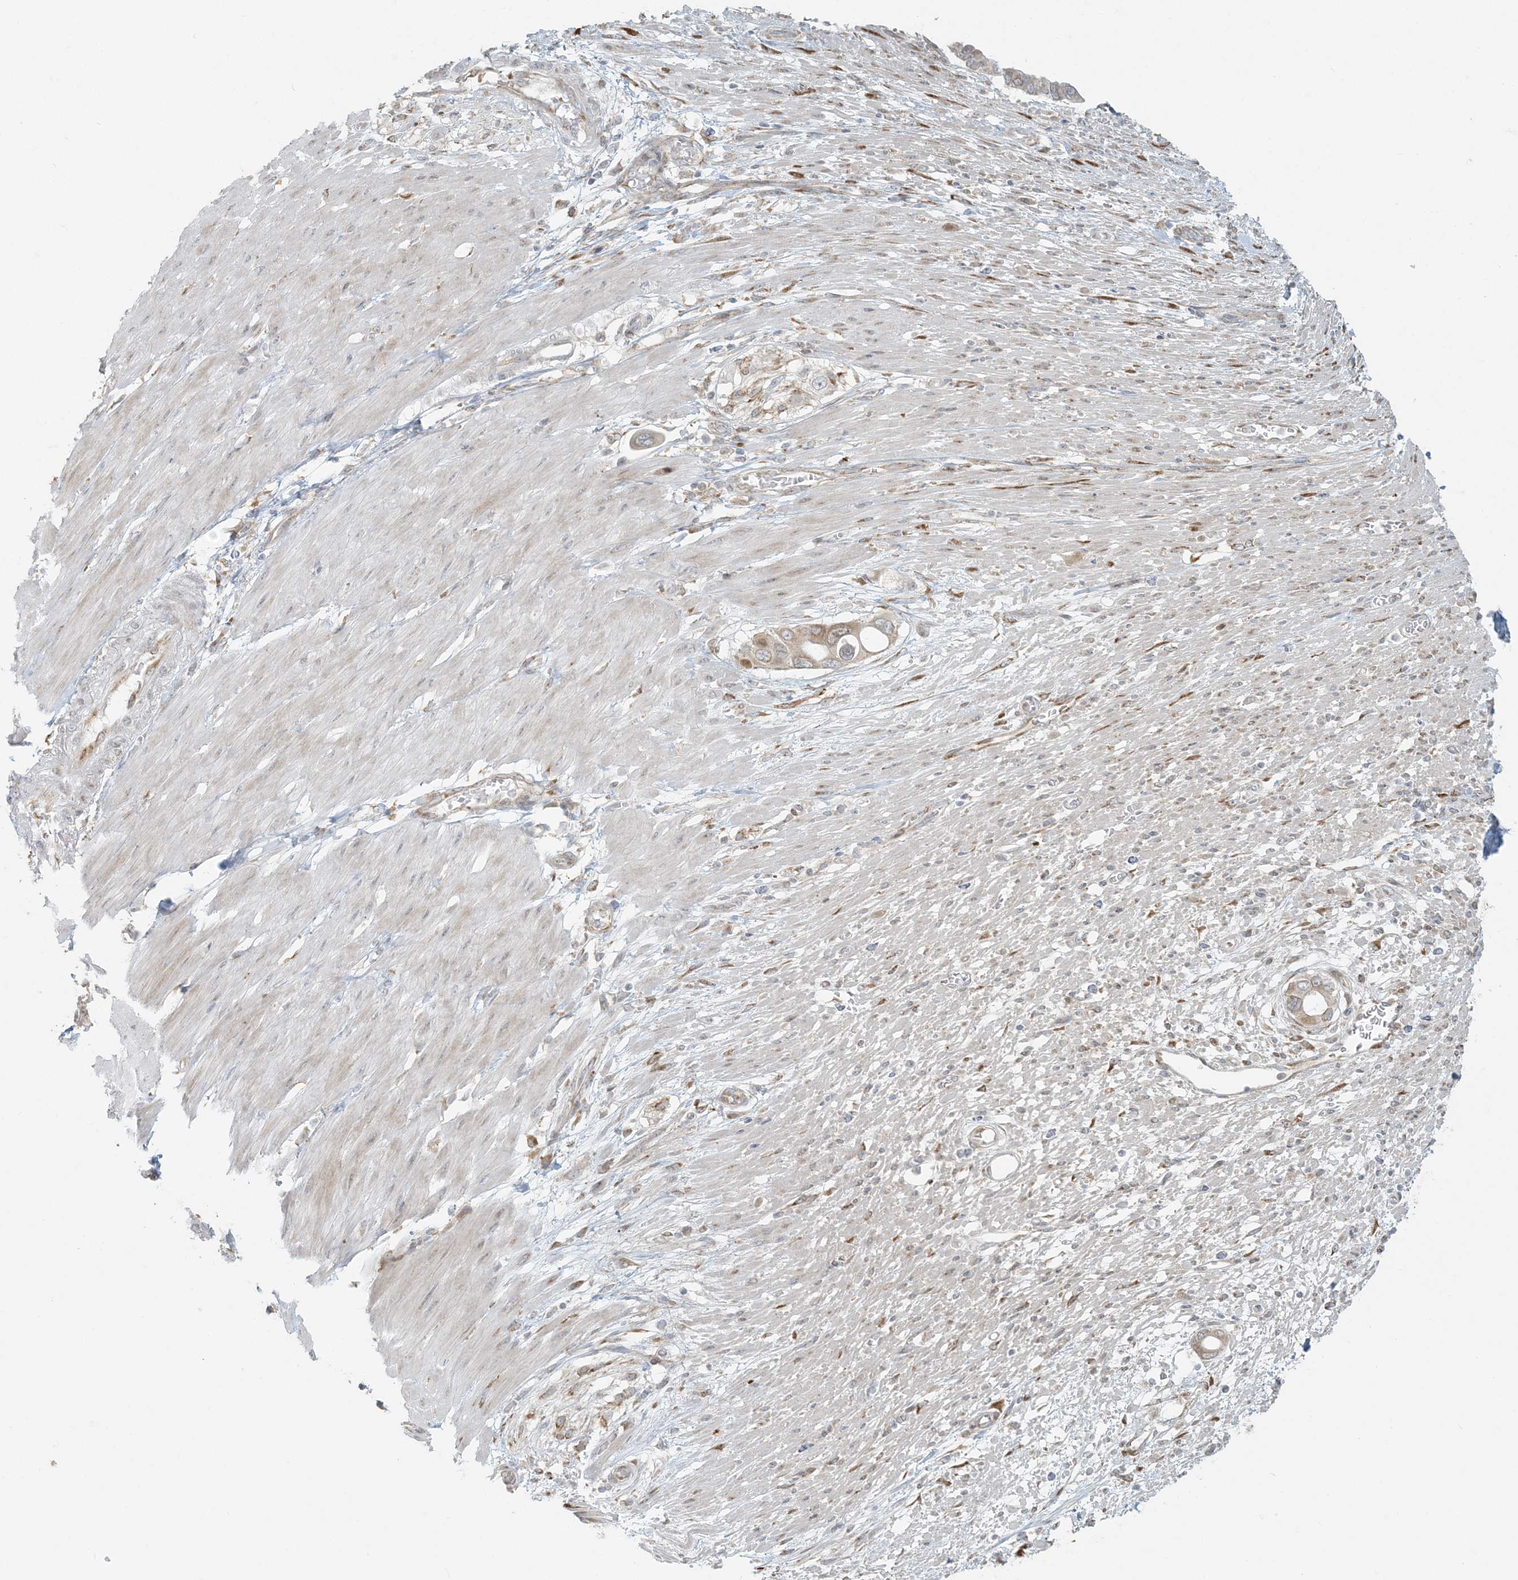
{"staining": {"intensity": "weak", "quantity": ">75%", "location": "cytoplasmic/membranous"}, "tissue": "pancreatic cancer", "cell_type": "Tumor cells", "image_type": "cancer", "snomed": [{"axis": "morphology", "description": "Adenocarcinoma, NOS"}, {"axis": "topography", "description": "Pancreas"}], "caption": "A low amount of weak cytoplasmic/membranous expression is identified in about >75% of tumor cells in pancreatic cancer tissue.", "gene": "HACL1", "patient": {"sex": "male", "age": 68}}